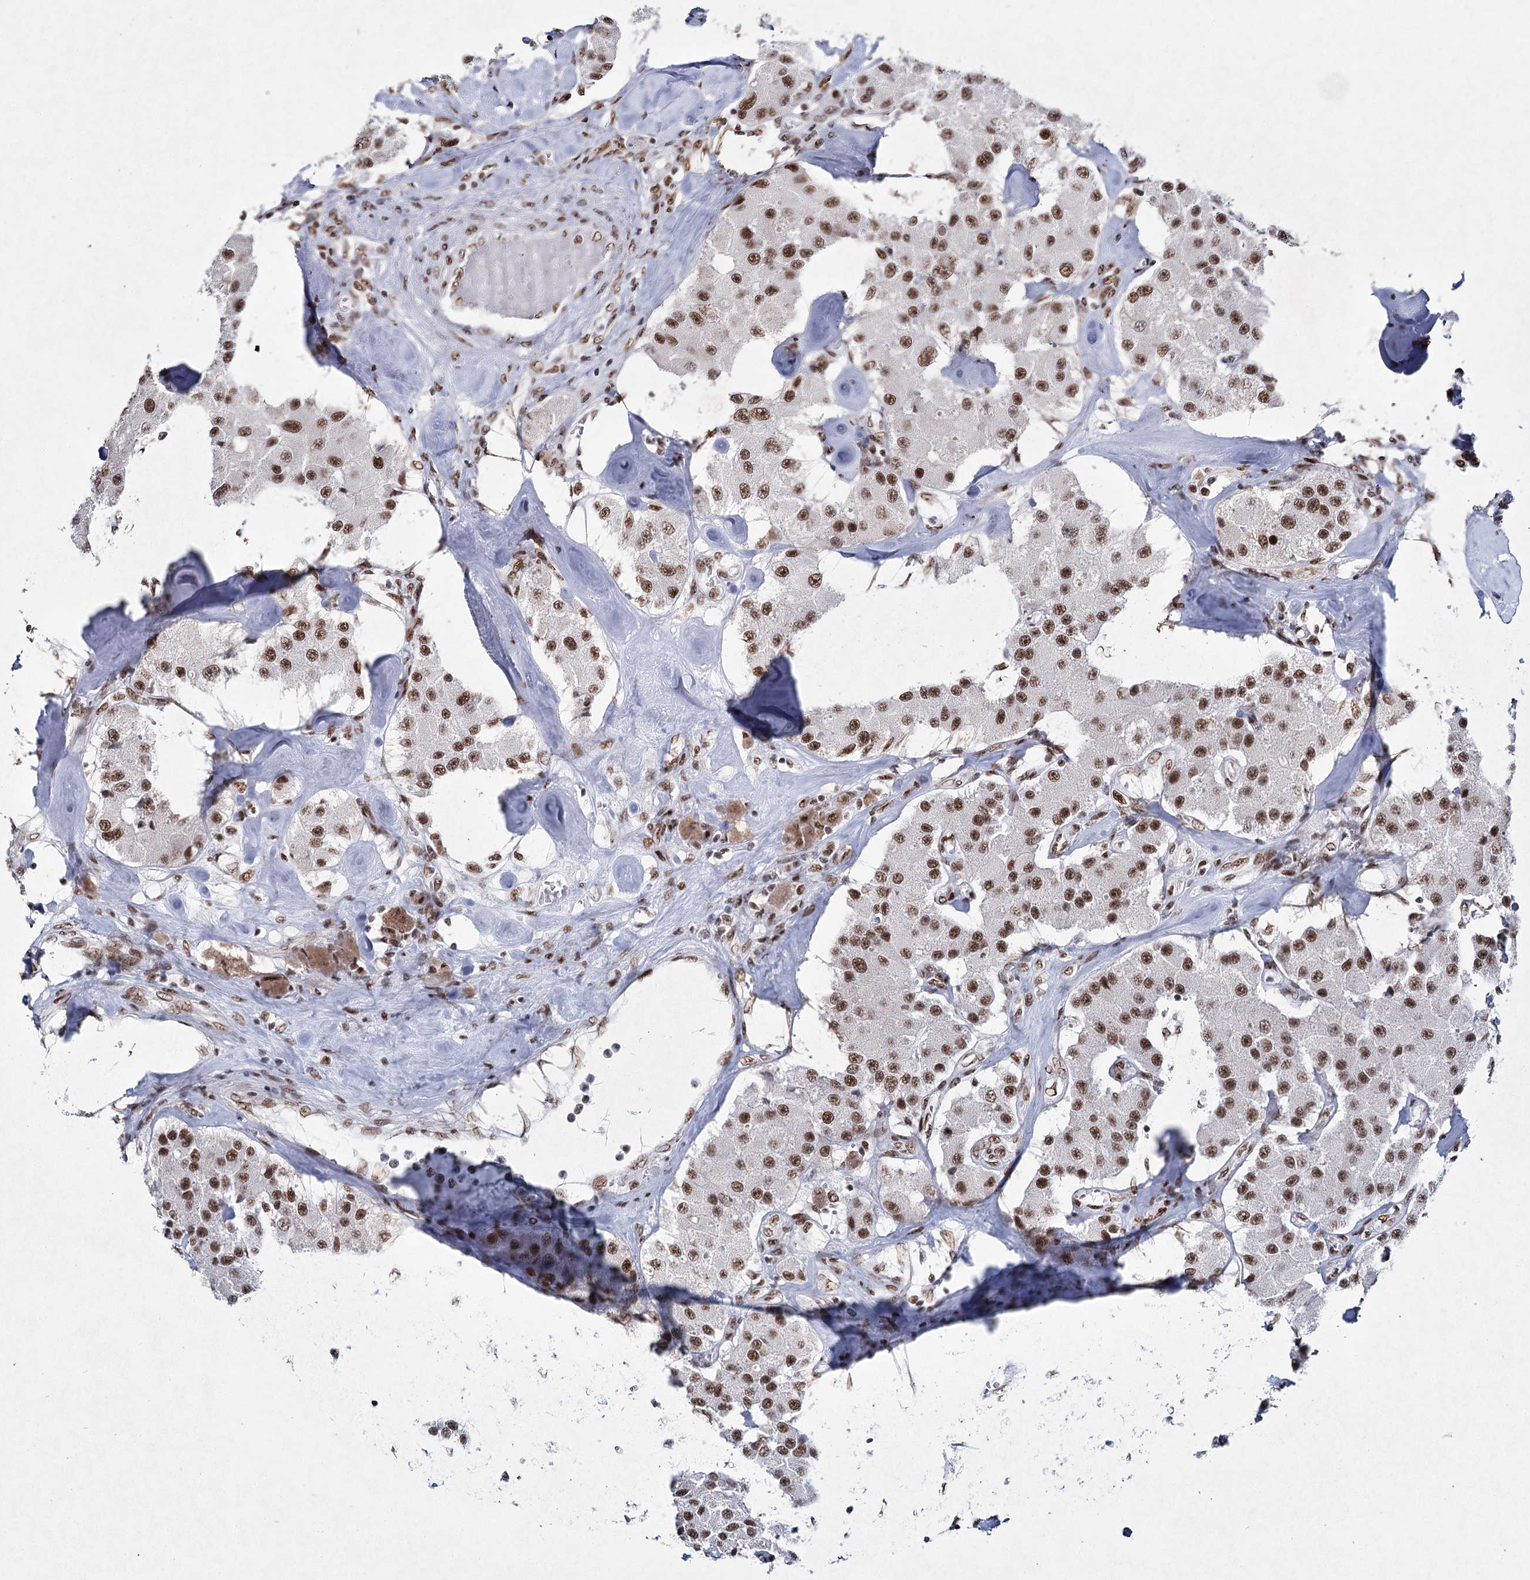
{"staining": {"intensity": "moderate", "quantity": ">75%", "location": "nuclear"}, "tissue": "carcinoid", "cell_type": "Tumor cells", "image_type": "cancer", "snomed": [{"axis": "morphology", "description": "Carcinoid, malignant, NOS"}, {"axis": "topography", "description": "Pancreas"}], "caption": "This is an image of immunohistochemistry staining of carcinoid (malignant), which shows moderate expression in the nuclear of tumor cells.", "gene": "SCAF8", "patient": {"sex": "male", "age": 41}}